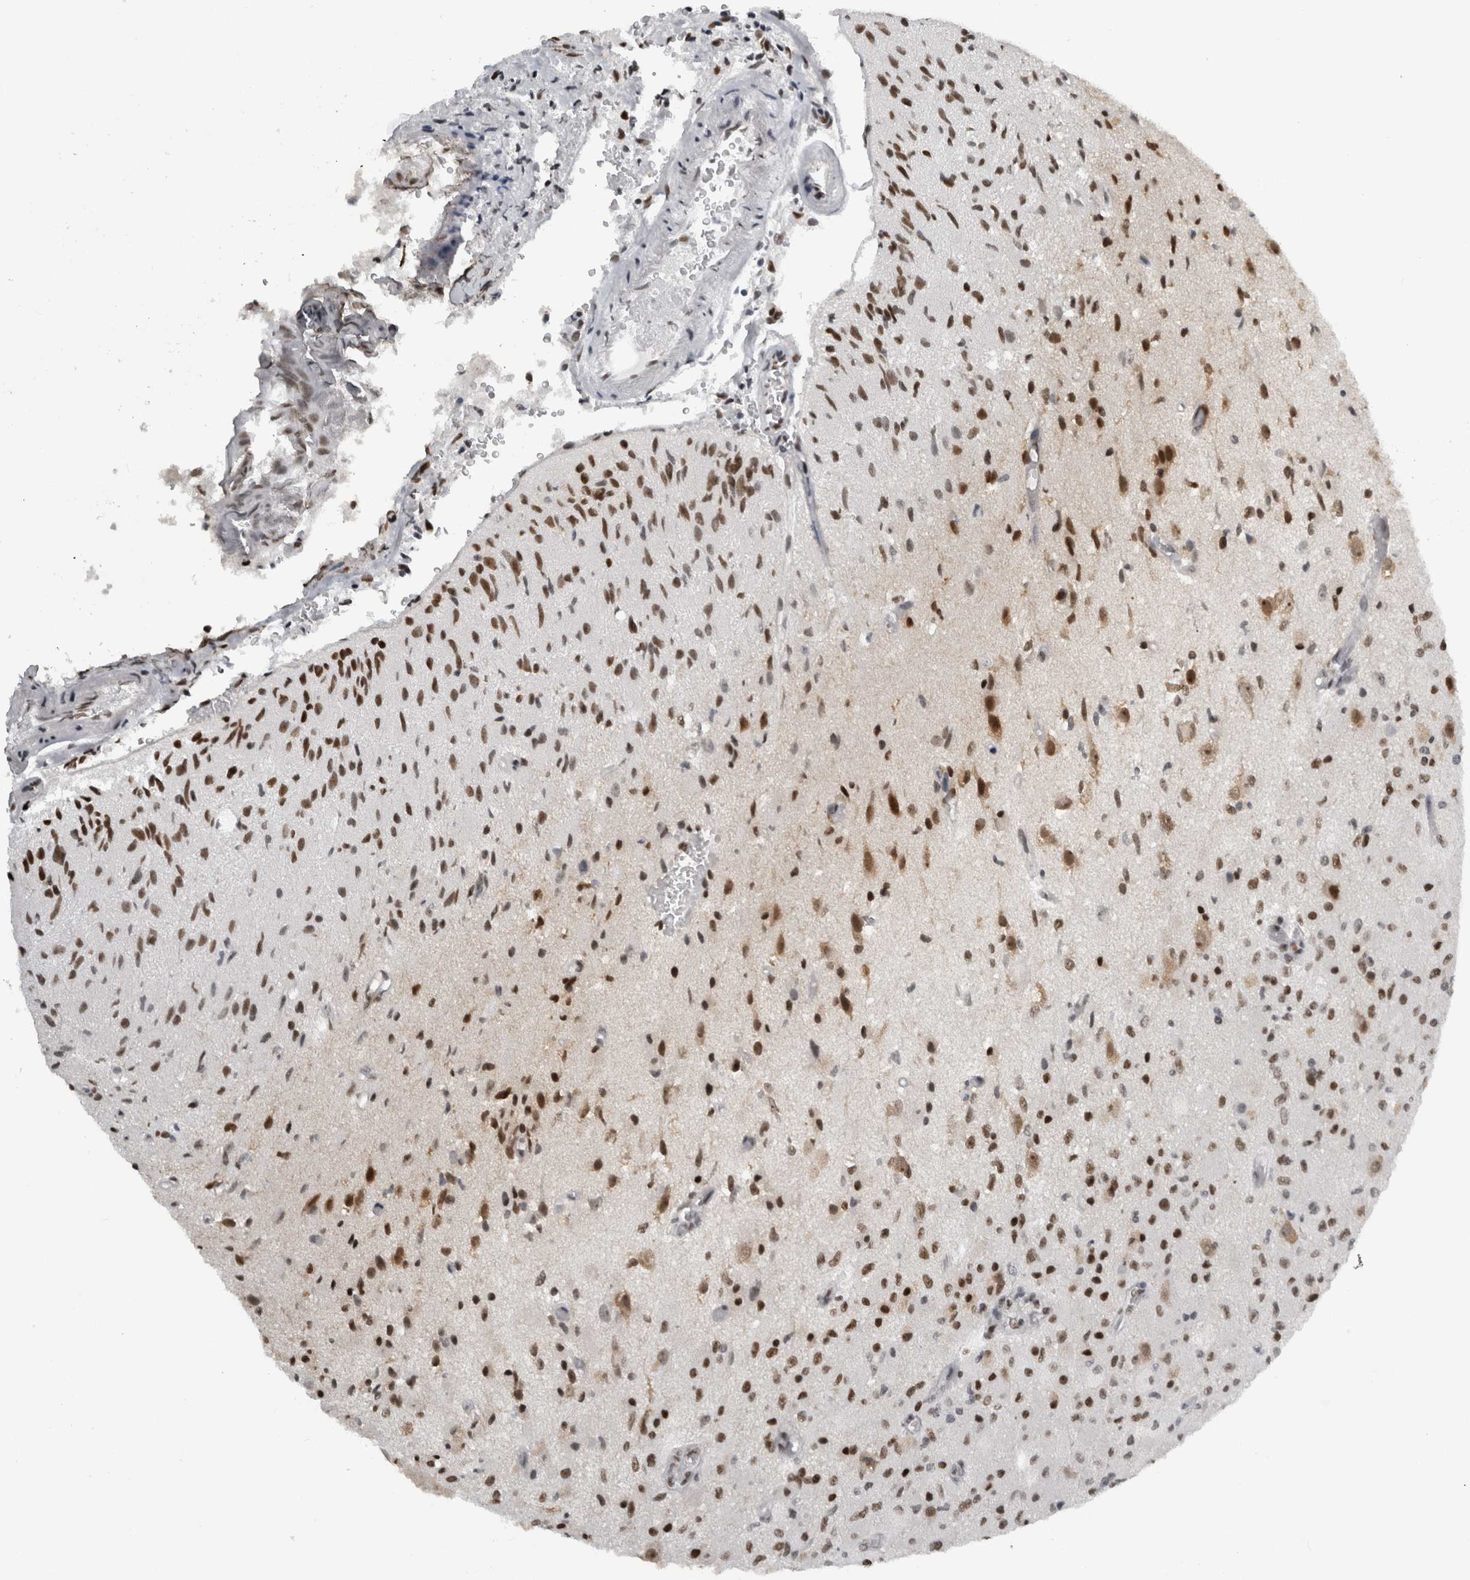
{"staining": {"intensity": "moderate", "quantity": ">75%", "location": "nuclear"}, "tissue": "glioma", "cell_type": "Tumor cells", "image_type": "cancer", "snomed": [{"axis": "morphology", "description": "Normal tissue, NOS"}, {"axis": "morphology", "description": "Glioma, malignant, High grade"}, {"axis": "topography", "description": "Cerebral cortex"}], "caption": "This histopathology image displays glioma stained with IHC to label a protein in brown. The nuclear of tumor cells show moderate positivity for the protein. Nuclei are counter-stained blue.", "gene": "ZSCAN2", "patient": {"sex": "male", "age": 77}}